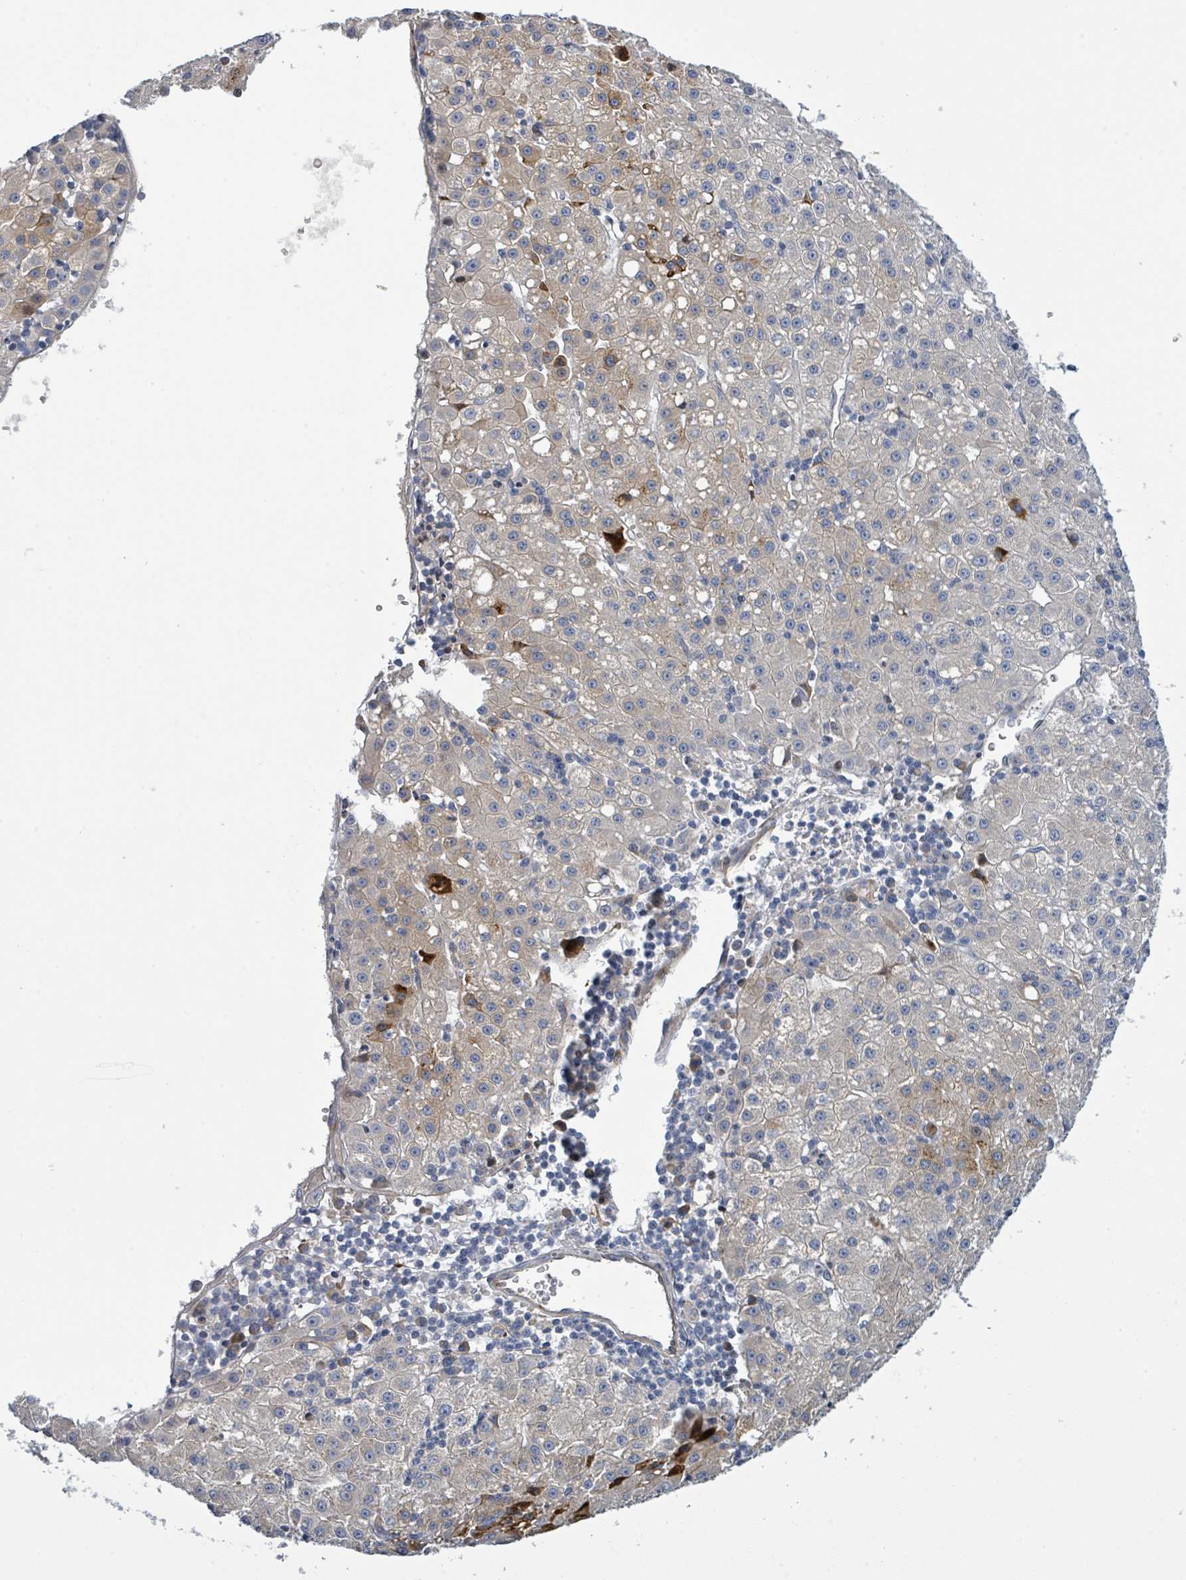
{"staining": {"intensity": "moderate", "quantity": "25%-75%", "location": "cytoplasmic/membranous"}, "tissue": "liver cancer", "cell_type": "Tumor cells", "image_type": "cancer", "snomed": [{"axis": "morphology", "description": "Carcinoma, Hepatocellular, NOS"}, {"axis": "topography", "description": "Liver"}], "caption": "Immunohistochemical staining of human liver cancer (hepatocellular carcinoma) reveals medium levels of moderate cytoplasmic/membranous protein positivity in about 25%-75% of tumor cells. (DAB IHC, brown staining for protein, blue staining for nuclei).", "gene": "CFAP210", "patient": {"sex": "male", "age": 76}}